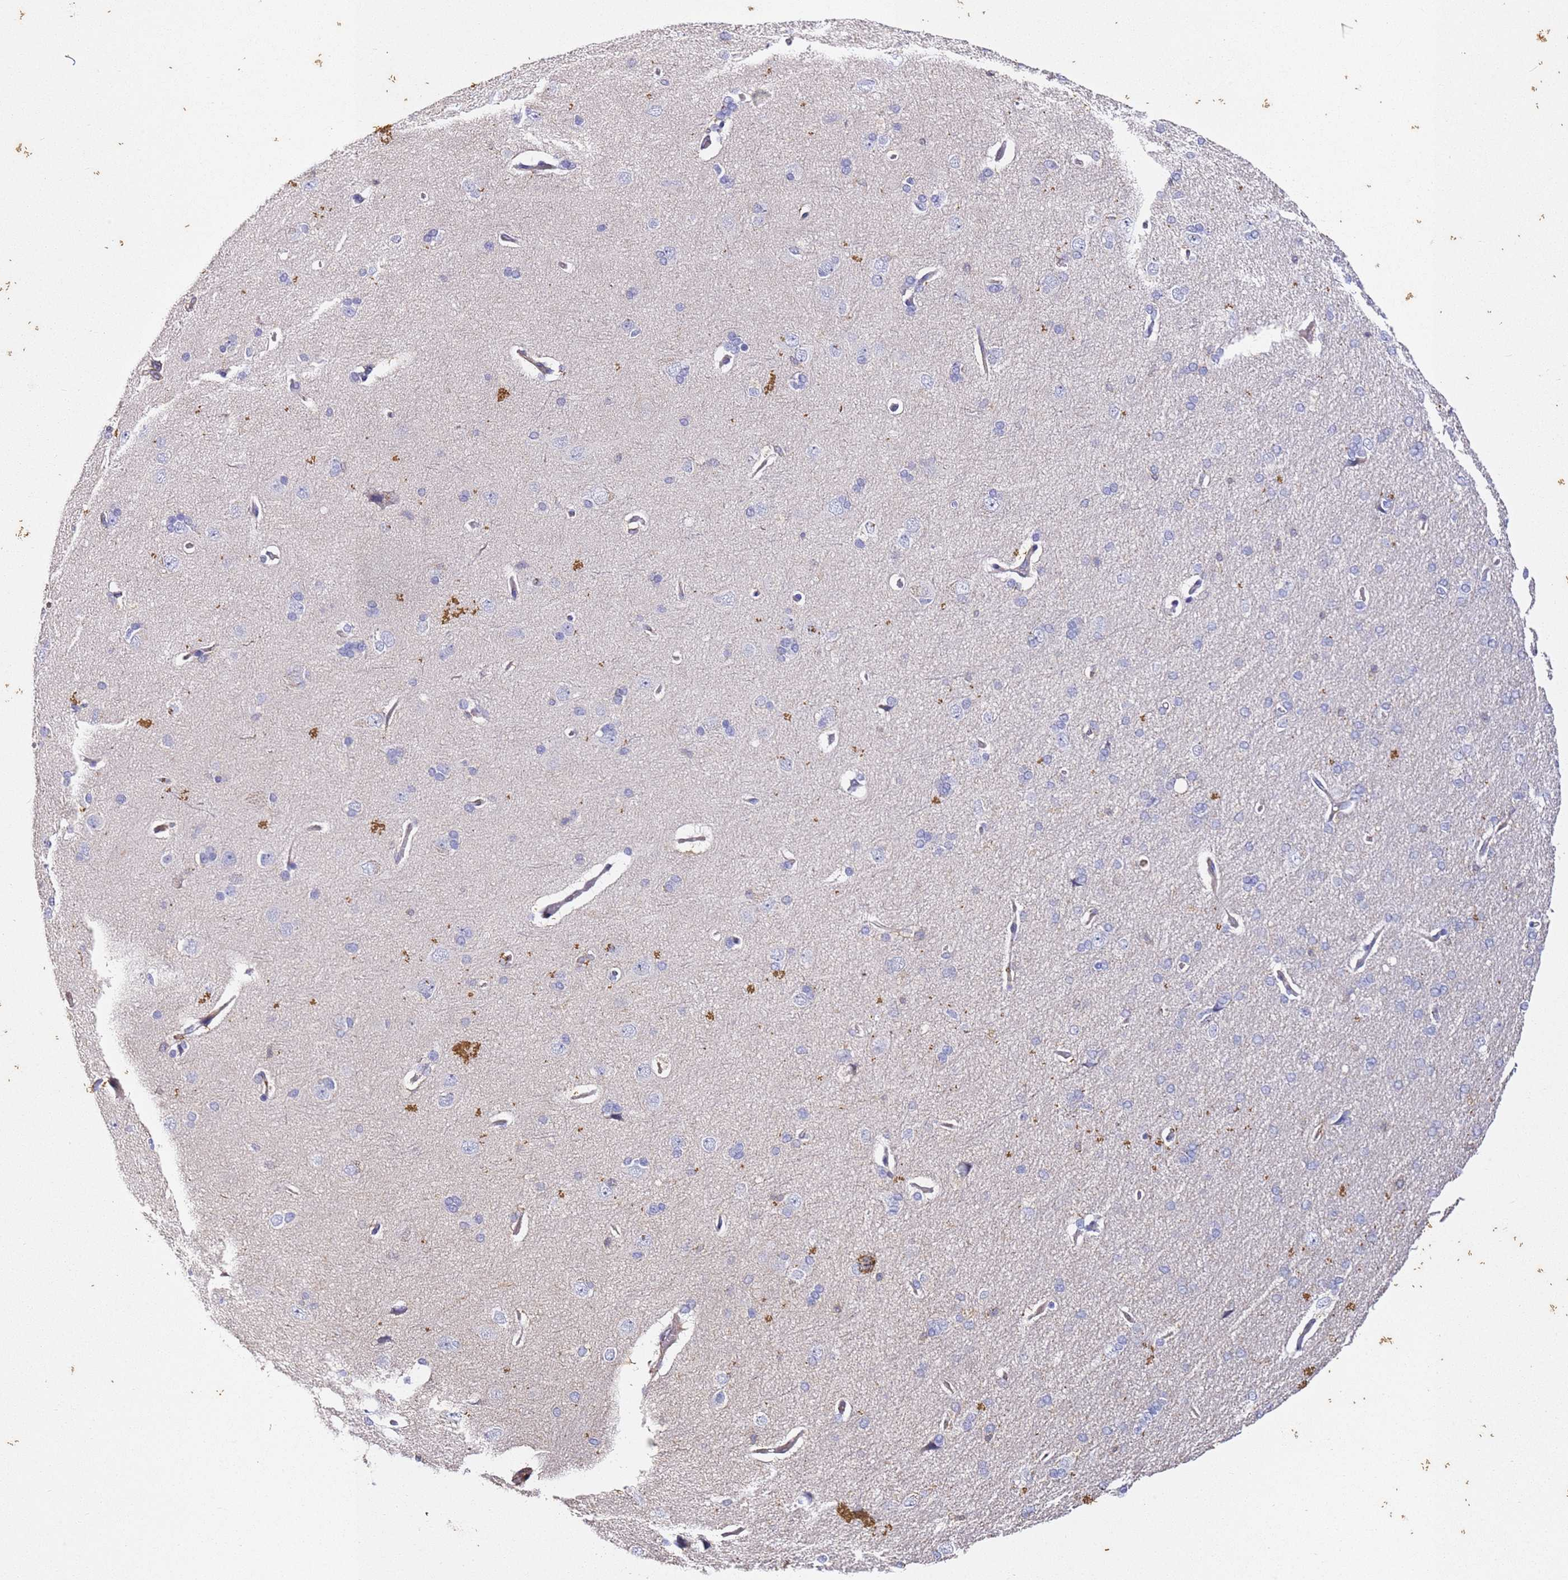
{"staining": {"intensity": "negative", "quantity": "none", "location": "none"}, "tissue": "cerebral cortex", "cell_type": "Endothelial cells", "image_type": "normal", "snomed": [{"axis": "morphology", "description": "Normal tissue, NOS"}, {"axis": "topography", "description": "Cerebral cortex"}], "caption": "A high-resolution photomicrograph shows immunohistochemistry staining of benign cerebral cortex, which displays no significant staining in endothelial cells. The staining was performed using DAB to visualize the protein expression in brown, while the nuclei were stained in blue with hematoxylin (Magnification: 20x).", "gene": "ZNF671", "patient": {"sex": "male", "age": 62}}